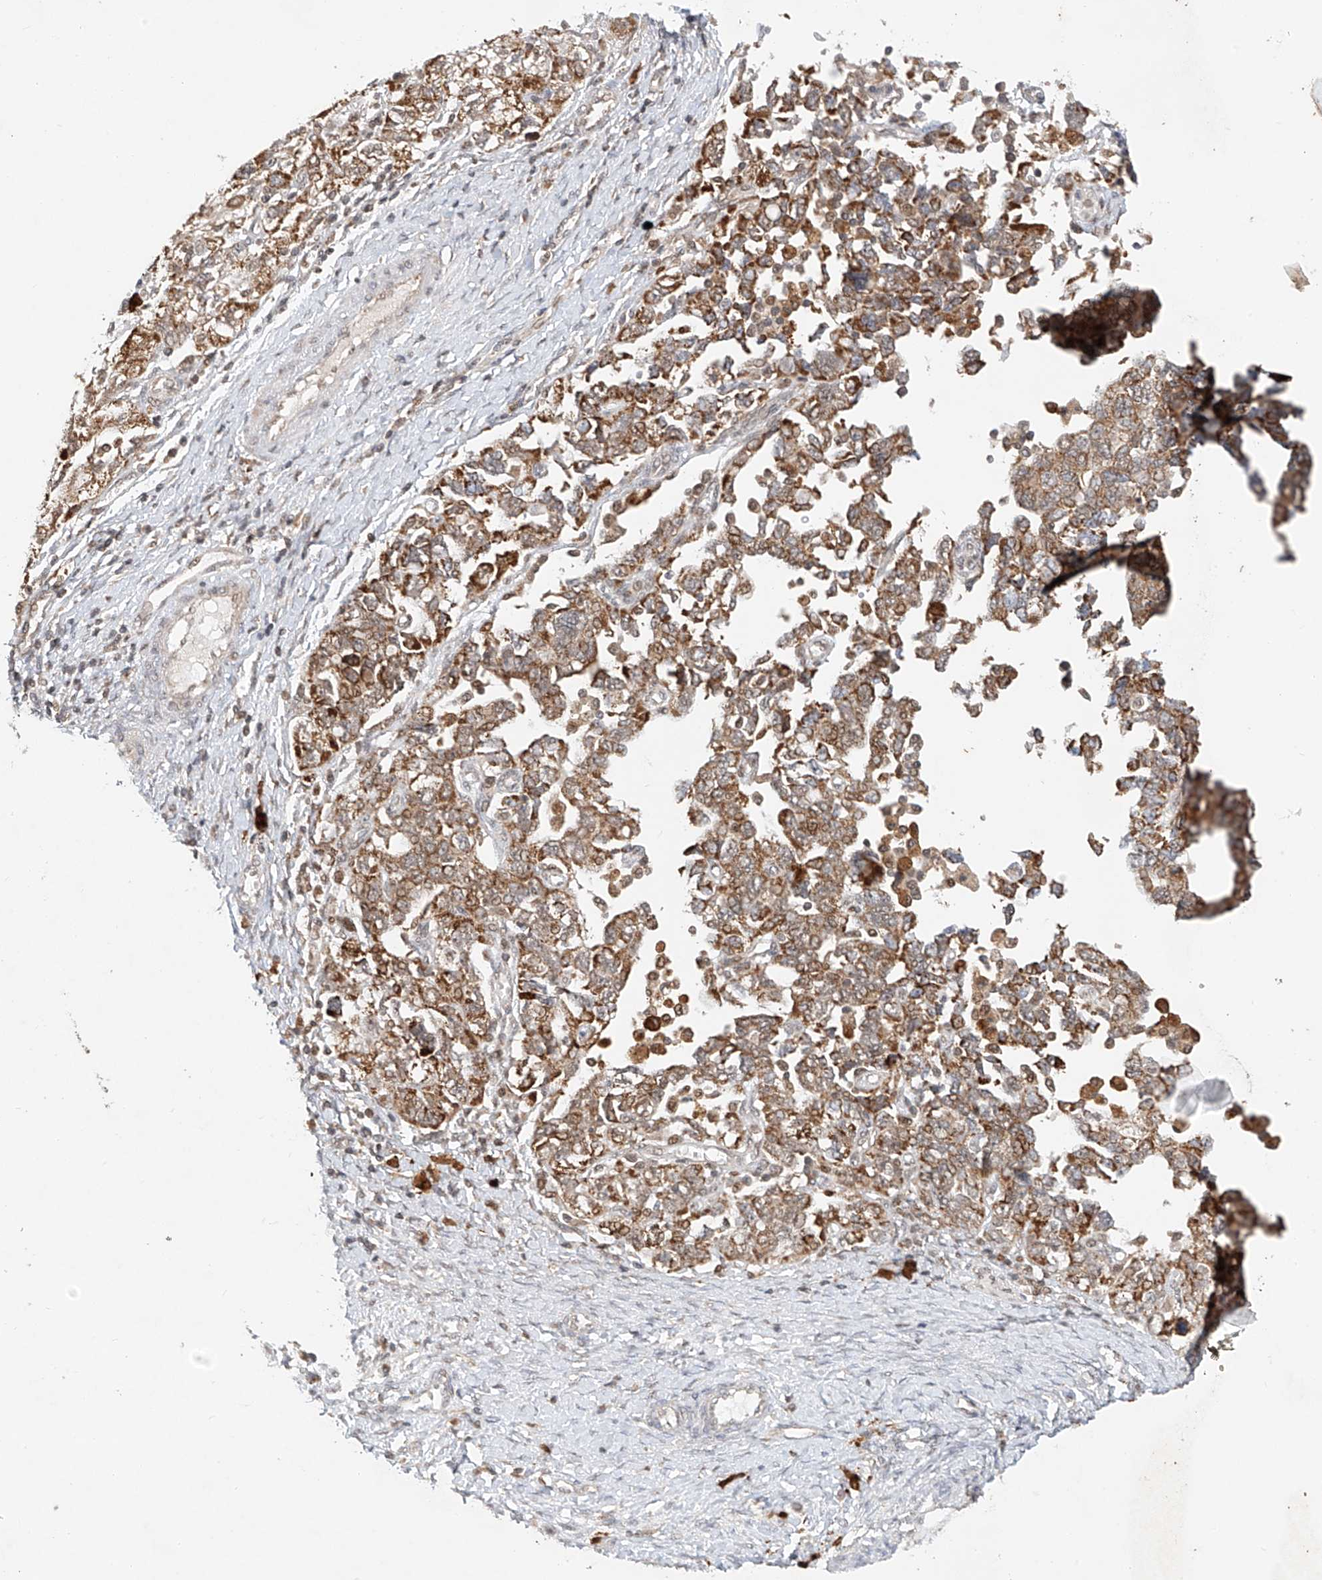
{"staining": {"intensity": "moderate", "quantity": ">75%", "location": "cytoplasmic/membranous"}, "tissue": "ovarian cancer", "cell_type": "Tumor cells", "image_type": "cancer", "snomed": [{"axis": "morphology", "description": "Carcinoma, NOS"}, {"axis": "morphology", "description": "Cystadenocarcinoma, serous, NOS"}, {"axis": "topography", "description": "Ovary"}], "caption": "About >75% of tumor cells in human ovarian serous cystadenocarcinoma exhibit moderate cytoplasmic/membranous protein staining as visualized by brown immunohistochemical staining.", "gene": "SYTL3", "patient": {"sex": "female", "age": 69}}